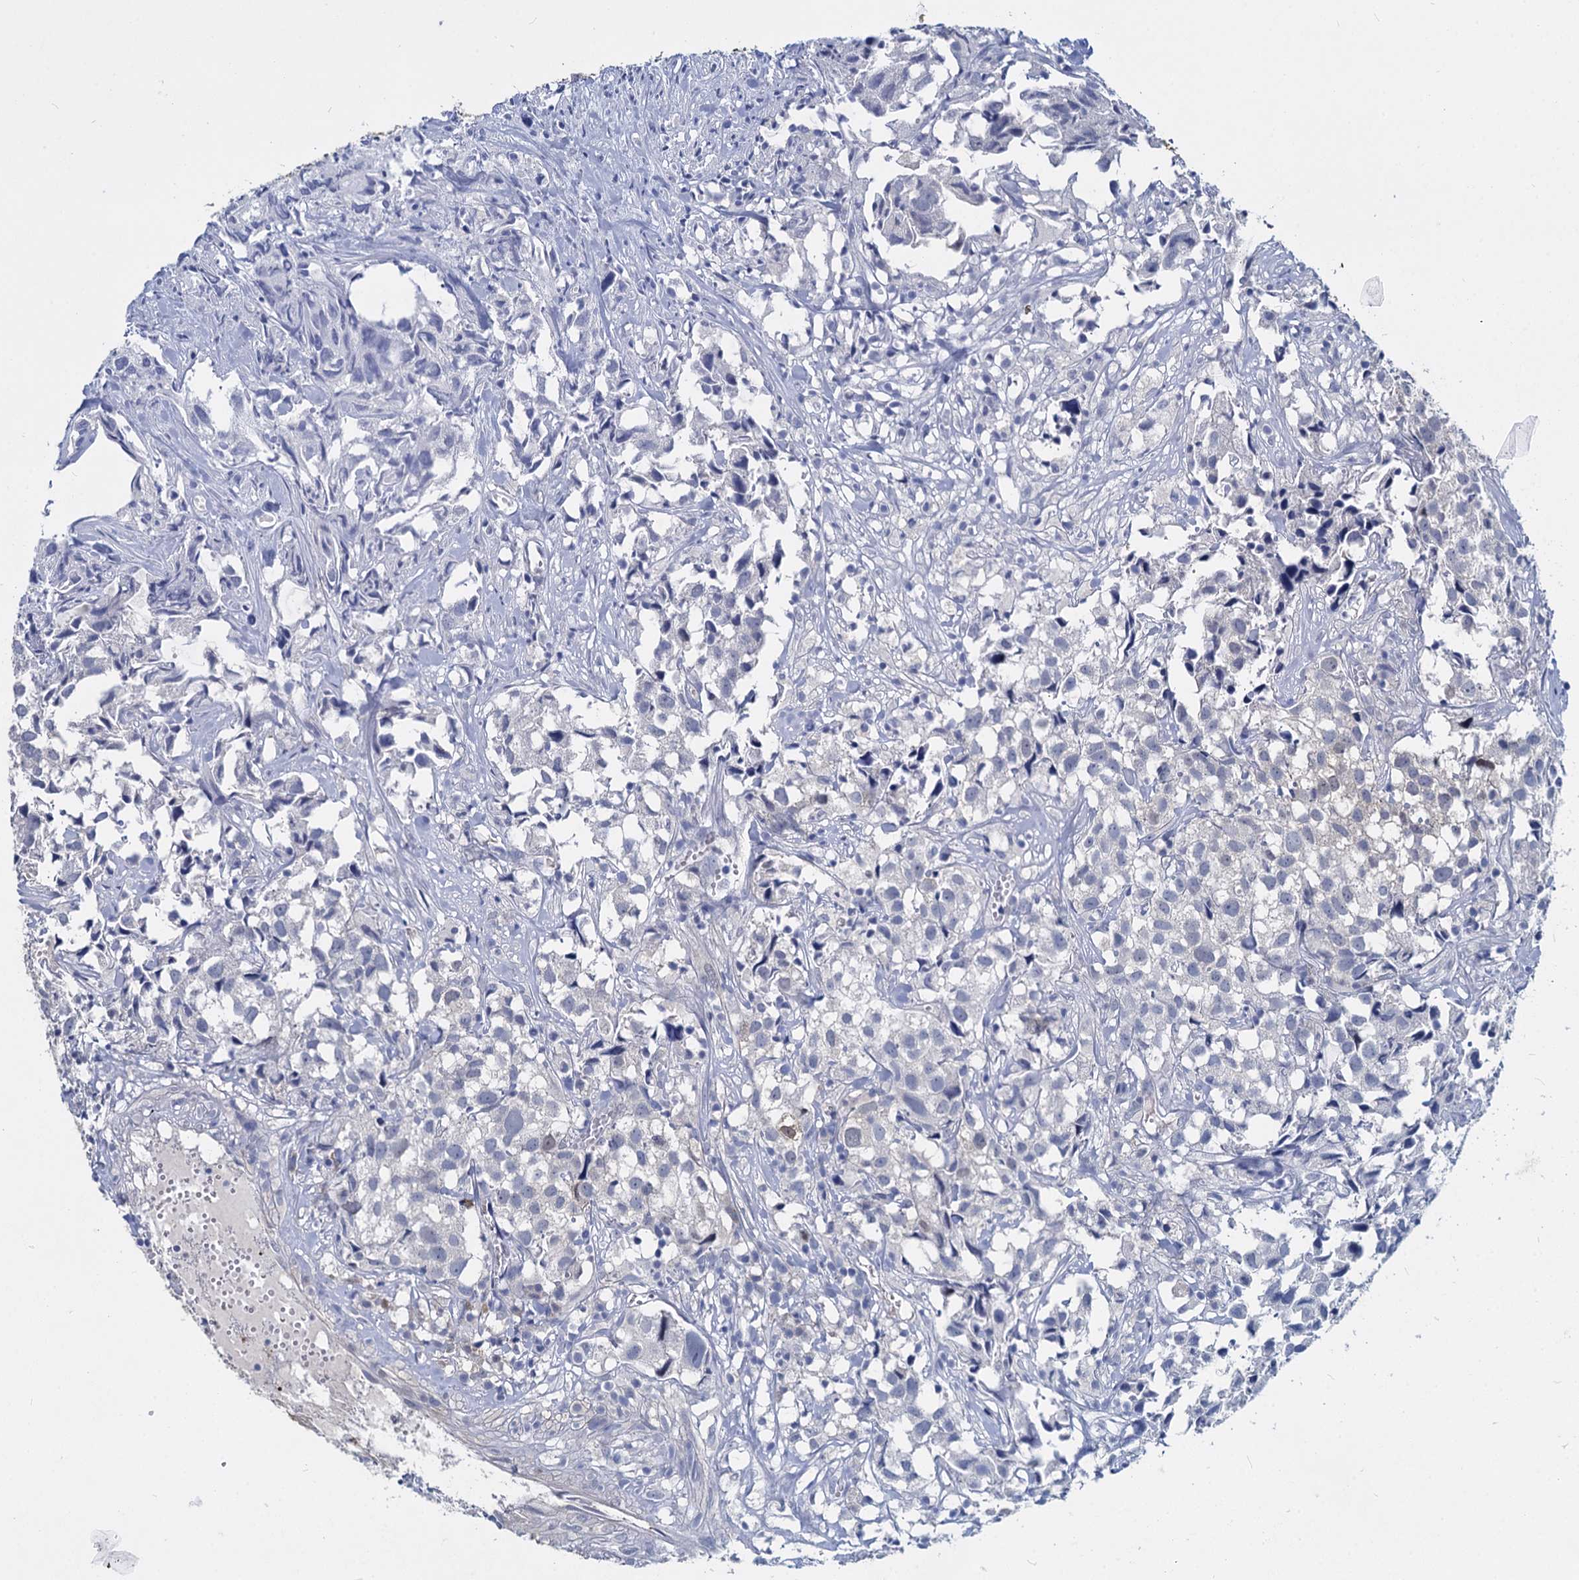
{"staining": {"intensity": "negative", "quantity": "none", "location": "none"}, "tissue": "urothelial cancer", "cell_type": "Tumor cells", "image_type": "cancer", "snomed": [{"axis": "morphology", "description": "Urothelial carcinoma, High grade"}, {"axis": "topography", "description": "Urinary bladder"}], "caption": "Image shows no protein expression in tumor cells of urothelial cancer tissue.", "gene": "GSTM3", "patient": {"sex": "female", "age": 75}}